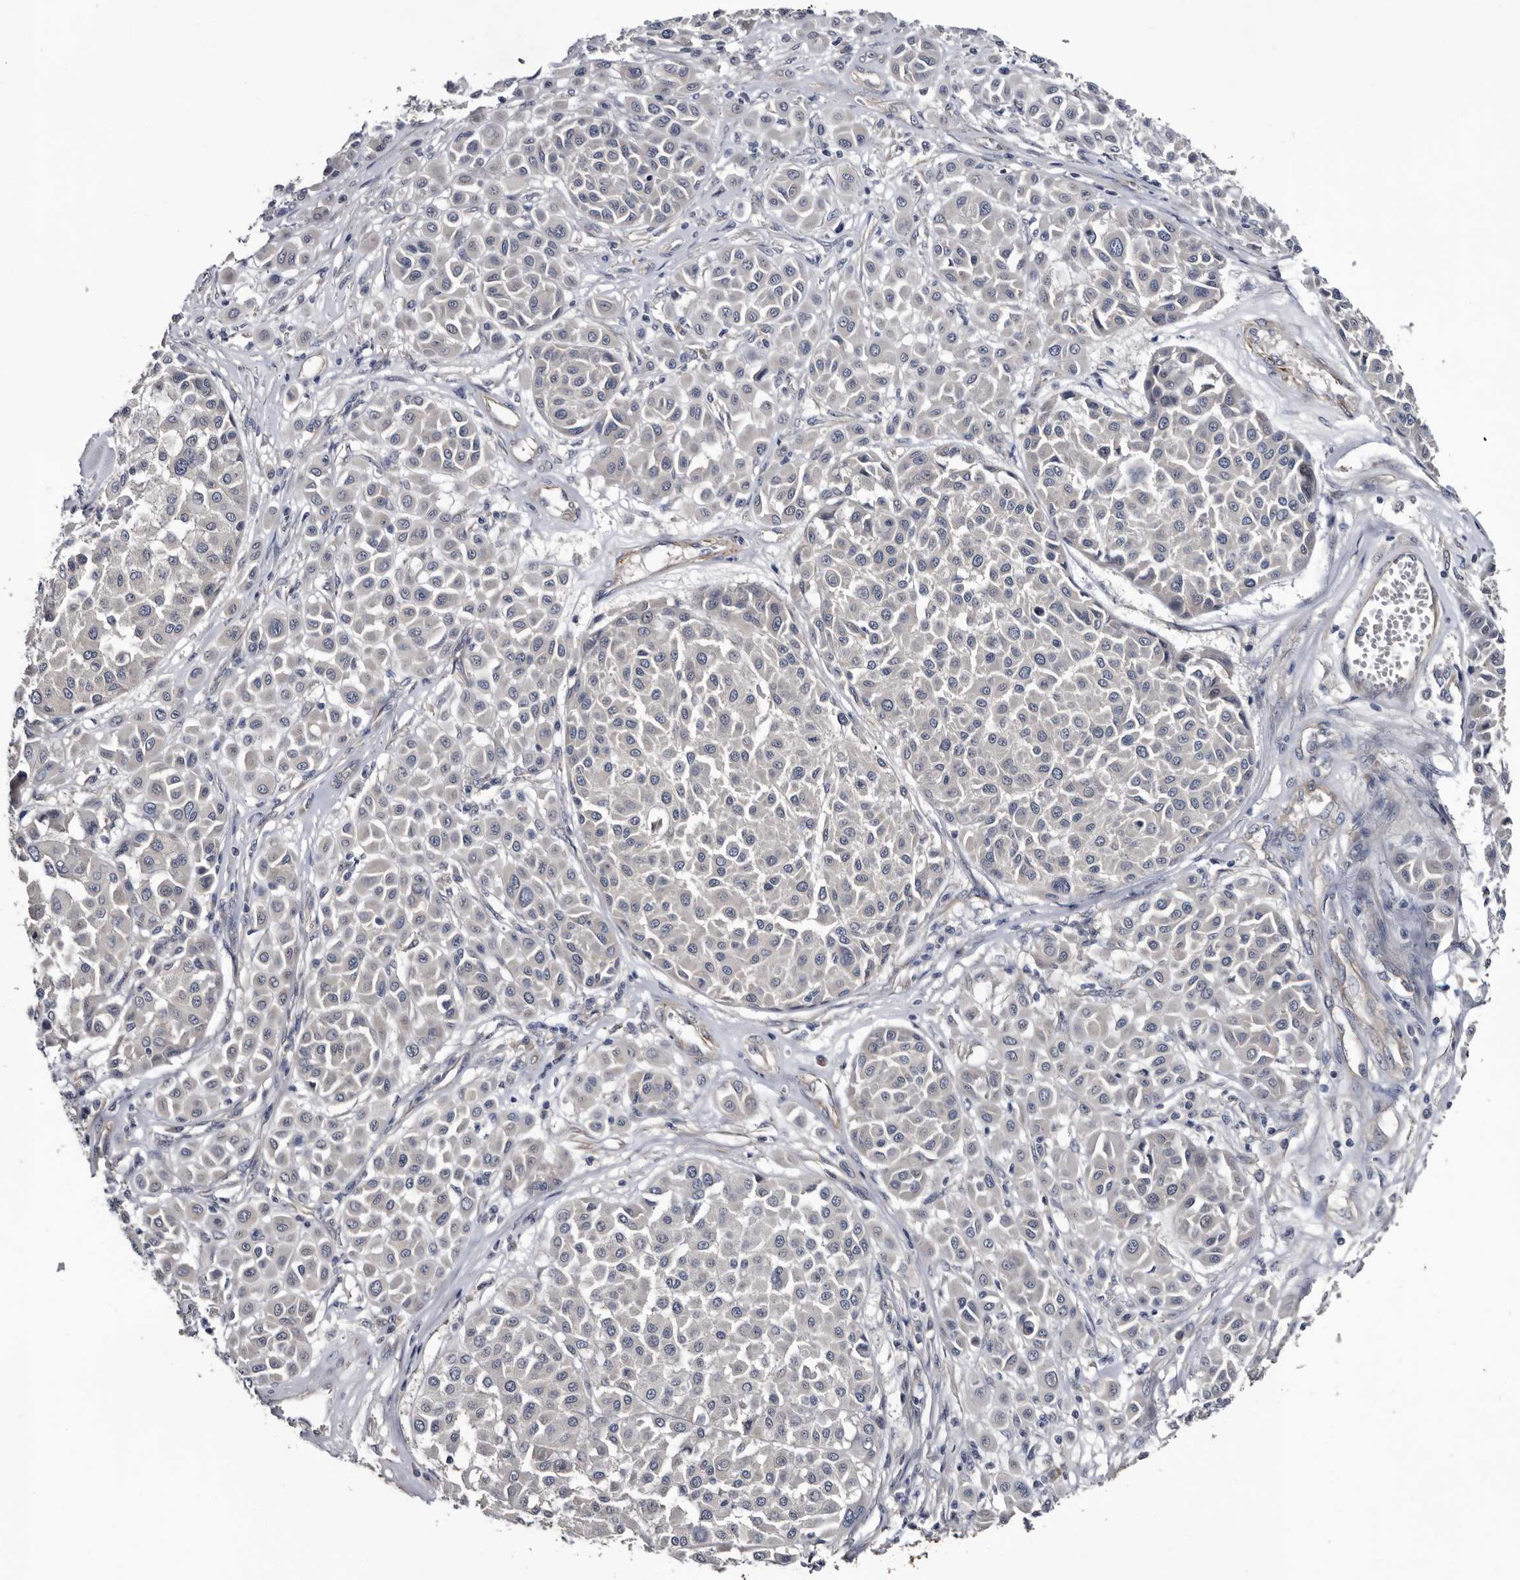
{"staining": {"intensity": "negative", "quantity": "none", "location": "none"}, "tissue": "melanoma", "cell_type": "Tumor cells", "image_type": "cancer", "snomed": [{"axis": "morphology", "description": "Malignant melanoma, Metastatic site"}, {"axis": "topography", "description": "Soft tissue"}], "caption": "Immunohistochemistry of malignant melanoma (metastatic site) exhibits no expression in tumor cells. Nuclei are stained in blue.", "gene": "IARS1", "patient": {"sex": "male", "age": 41}}